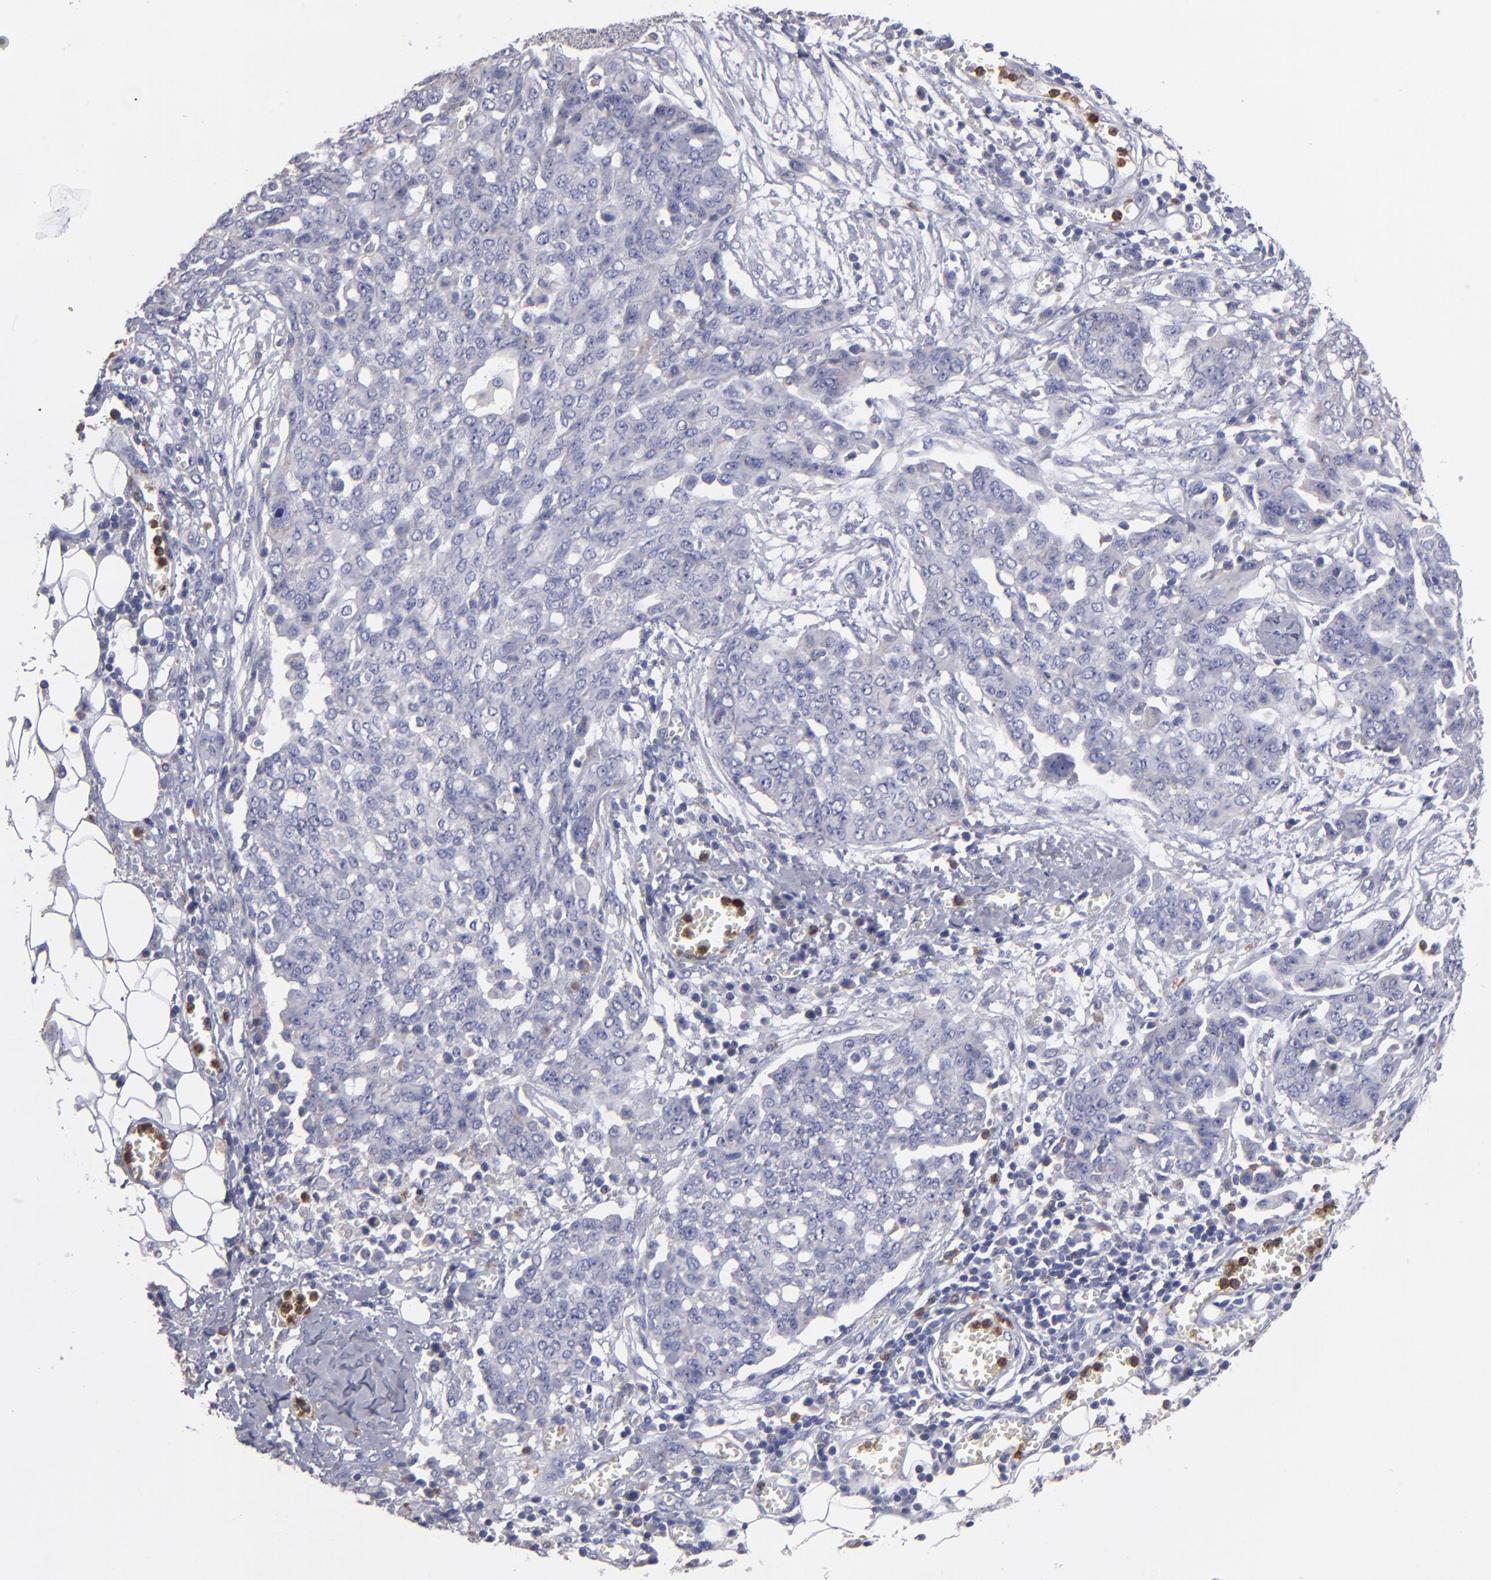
{"staining": {"intensity": "weak", "quantity": "<25%", "location": "cytoplasmic/membranous"}, "tissue": "ovarian cancer", "cell_type": "Tumor cells", "image_type": "cancer", "snomed": [{"axis": "morphology", "description": "Cystadenocarcinoma, serous, NOS"}, {"axis": "topography", "description": "Soft tissue"}, {"axis": "topography", "description": "Ovary"}], "caption": "DAB immunohistochemical staining of ovarian serous cystadenocarcinoma demonstrates no significant staining in tumor cells.", "gene": "FGR", "patient": {"sex": "female", "age": 57}}